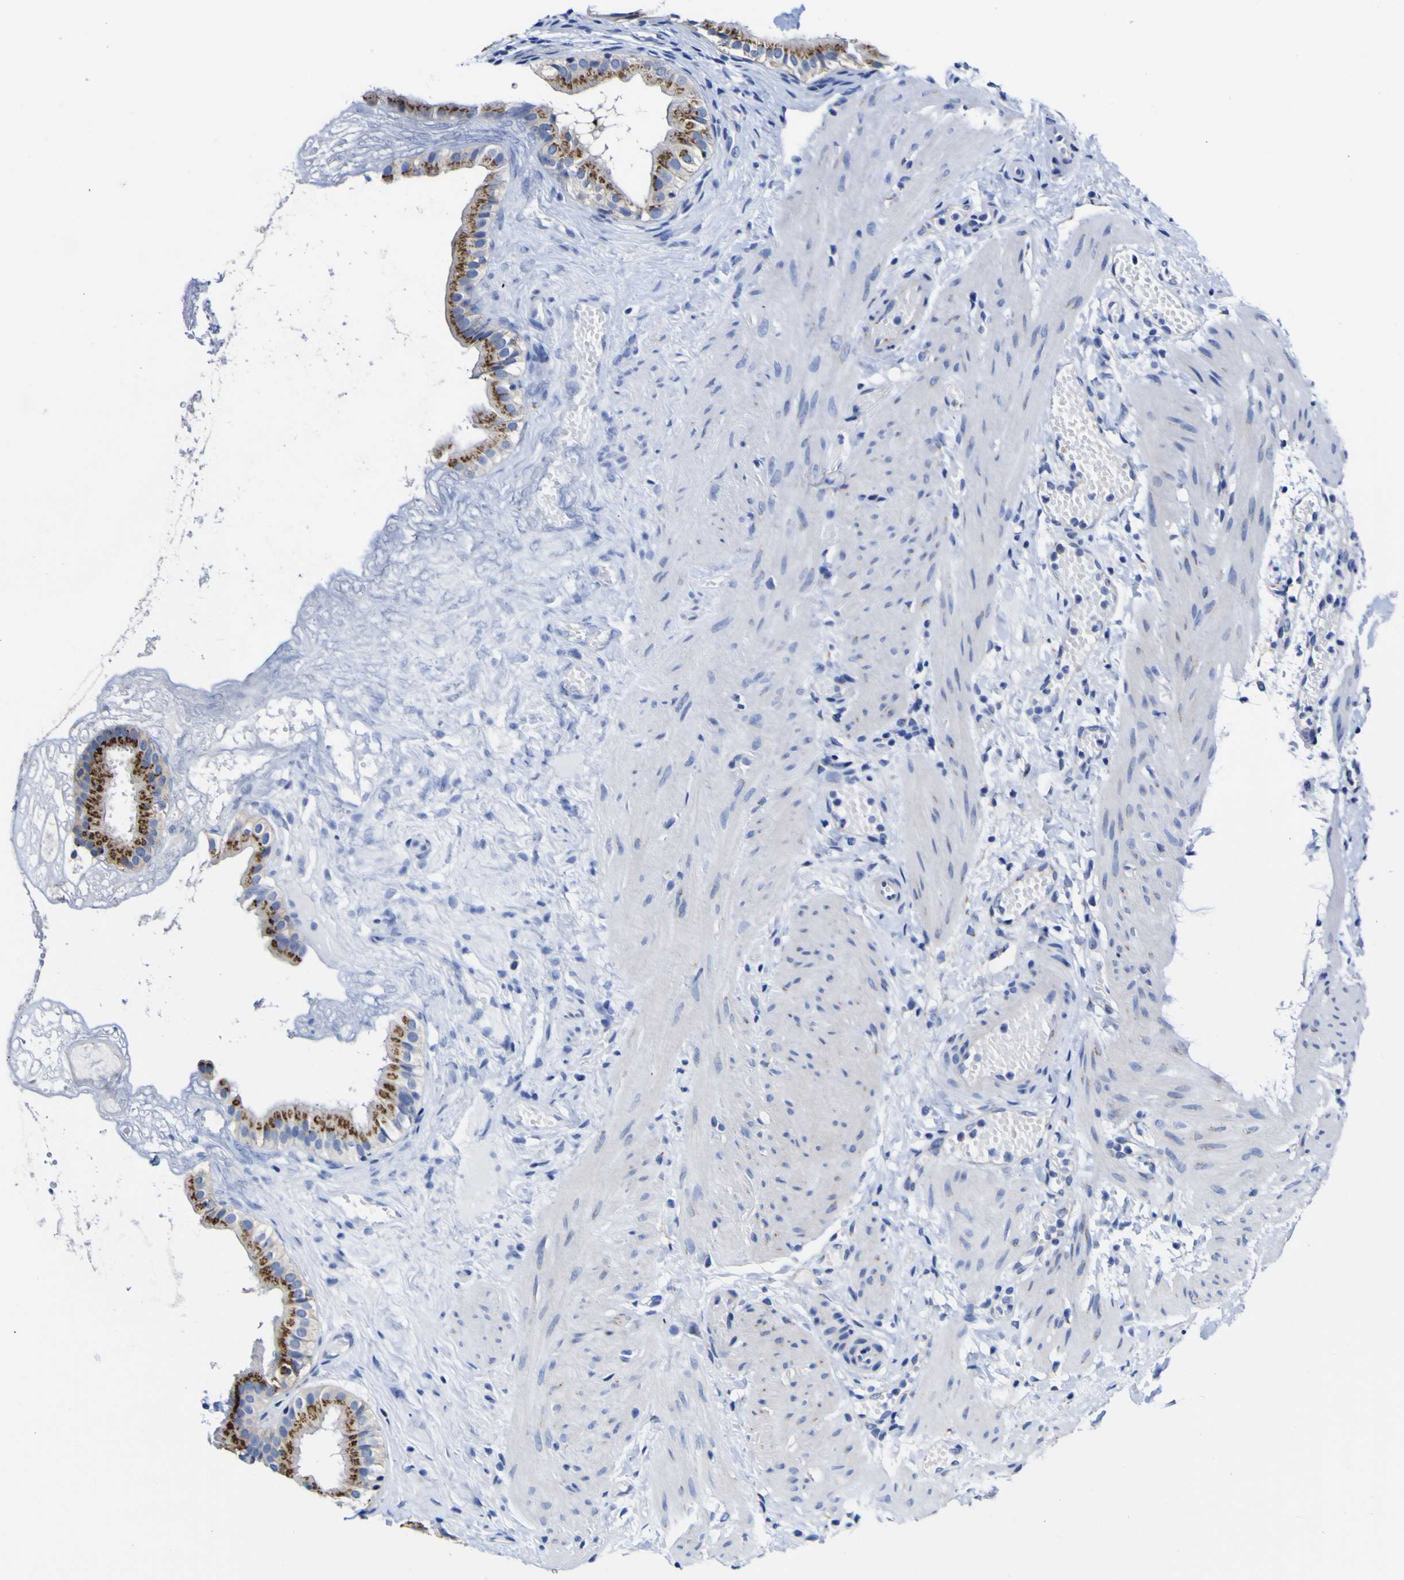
{"staining": {"intensity": "moderate", "quantity": ">75%", "location": "cytoplasmic/membranous"}, "tissue": "gallbladder", "cell_type": "Glandular cells", "image_type": "normal", "snomed": [{"axis": "morphology", "description": "Normal tissue, NOS"}, {"axis": "topography", "description": "Gallbladder"}], "caption": "Unremarkable gallbladder reveals moderate cytoplasmic/membranous staining in approximately >75% of glandular cells, visualized by immunohistochemistry.", "gene": "GOLM1", "patient": {"sex": "female", "age": 26}}